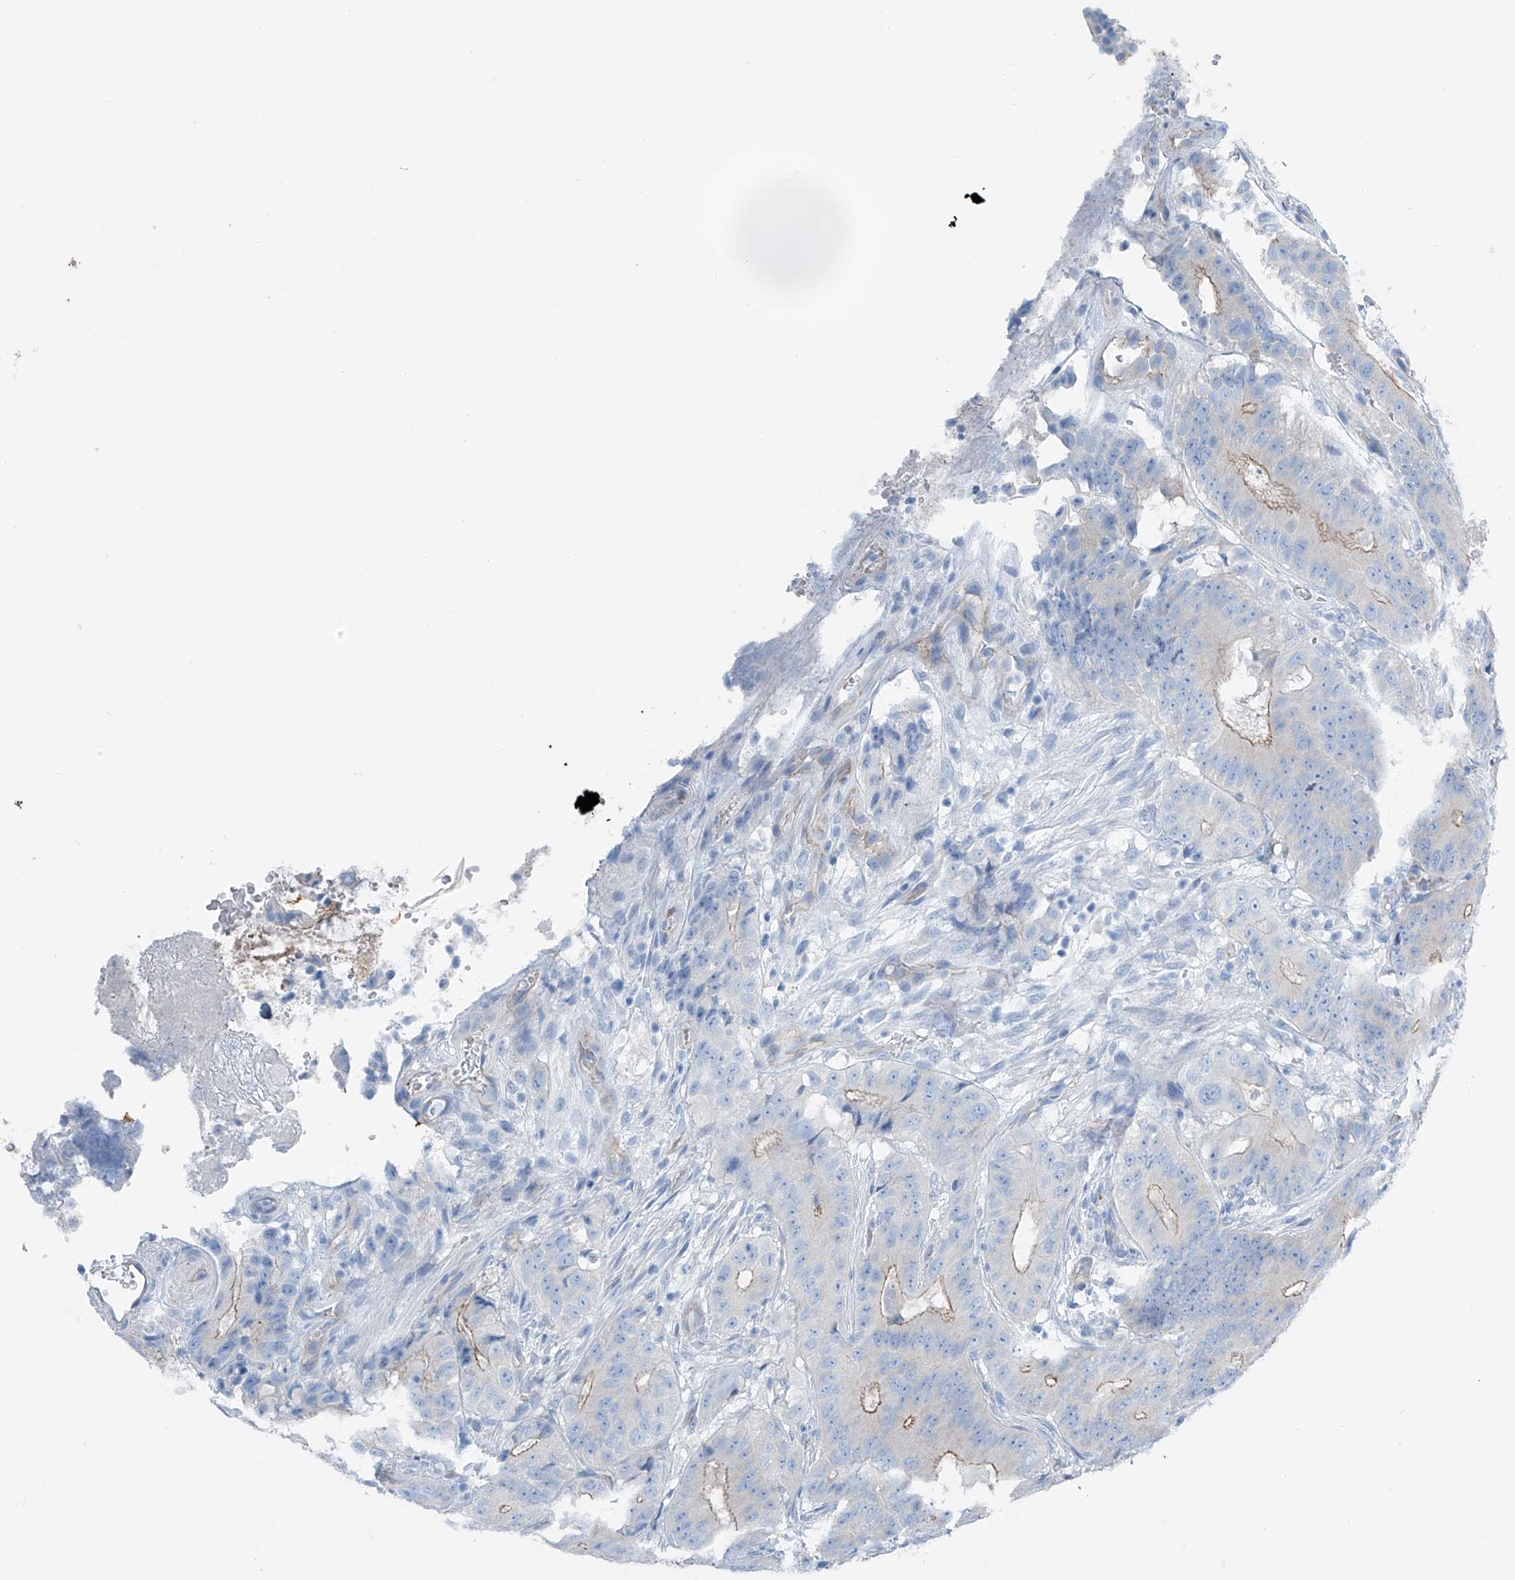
{"staining": {"intensity": "weak", "quantity": "25%-75%", "location": "cytoplasmic/membranous"}, "tissue": "colorectal cancer", "cell_type": "Tumor cells", "image_type": "cancer", "snomed": [{"axis": "morphology", "description": "Adenocarcinoma, NOS"}, {"axis": "topography", "description": "Colon"}], "caption": "Human colorectal adenocarcinoma stained for a protein (brown) reveals weak cytoplasmic/membranous positive expression in approximately 25%-75% of tumor cells.", "gene": "MAGI1", "patient": {"sex": "male", "age": 83}}